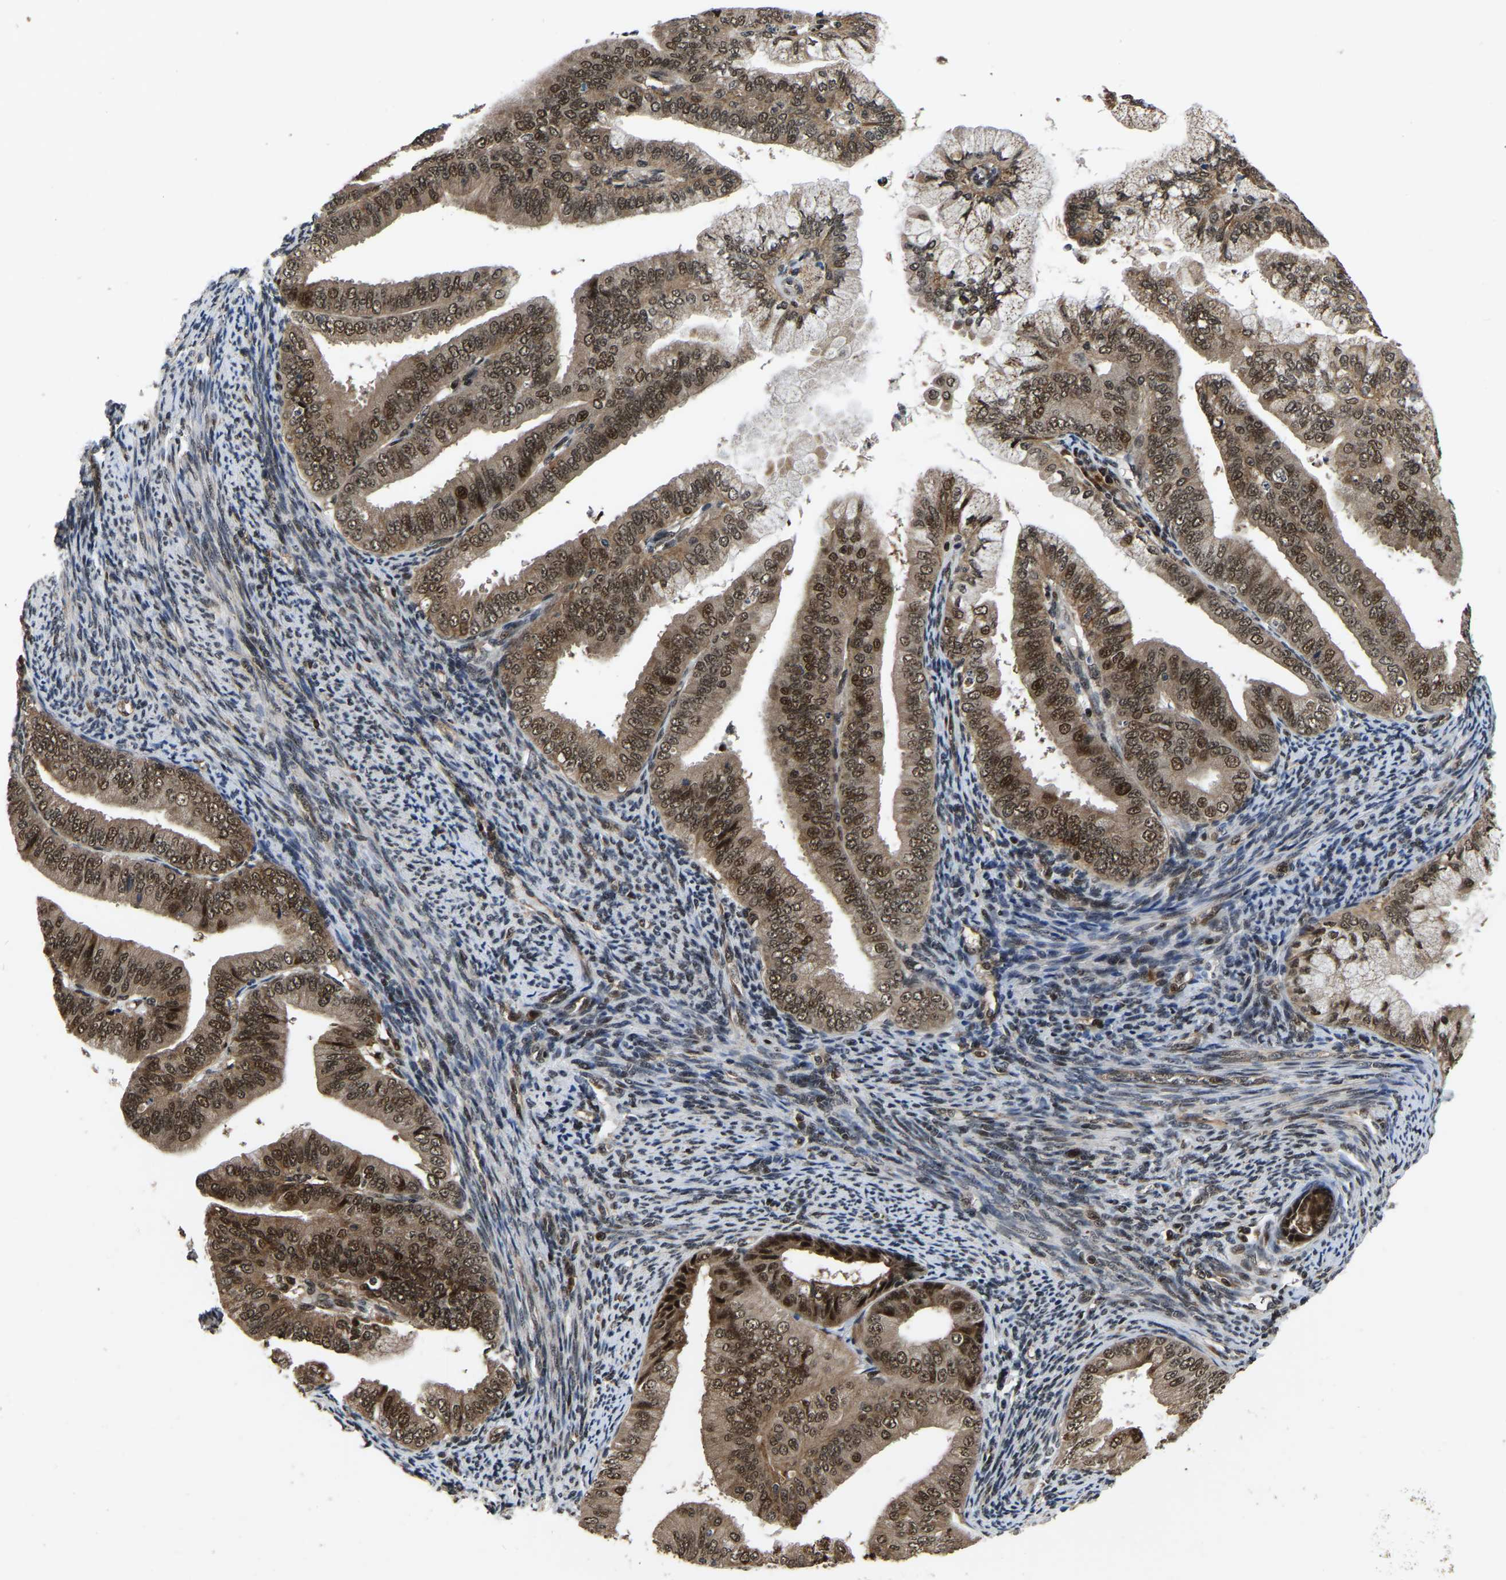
{"staining": {"intensity": "moderate", "quantity": ">75%", "location": "cytoplasmic/membranous,nuclear"}, "tissue": "endometrial cancer", "cell_type": "Tumor cells", "image_type": "cancer", "snomed": [{"axis": "morphology", "description": "Adenocarcinoma, NOS"}, {"axis": "topography", "description": "Endometrium"}], "caption": "The image demonstrates staining of endometrial cancer (adenocarcinoma), revealing moderate cytoplasmic/membranous and nuclear protein staining (brown color) within tumor cells.", "gene": "CIAO1", "patient": {"sex": "female", "age": 63}}